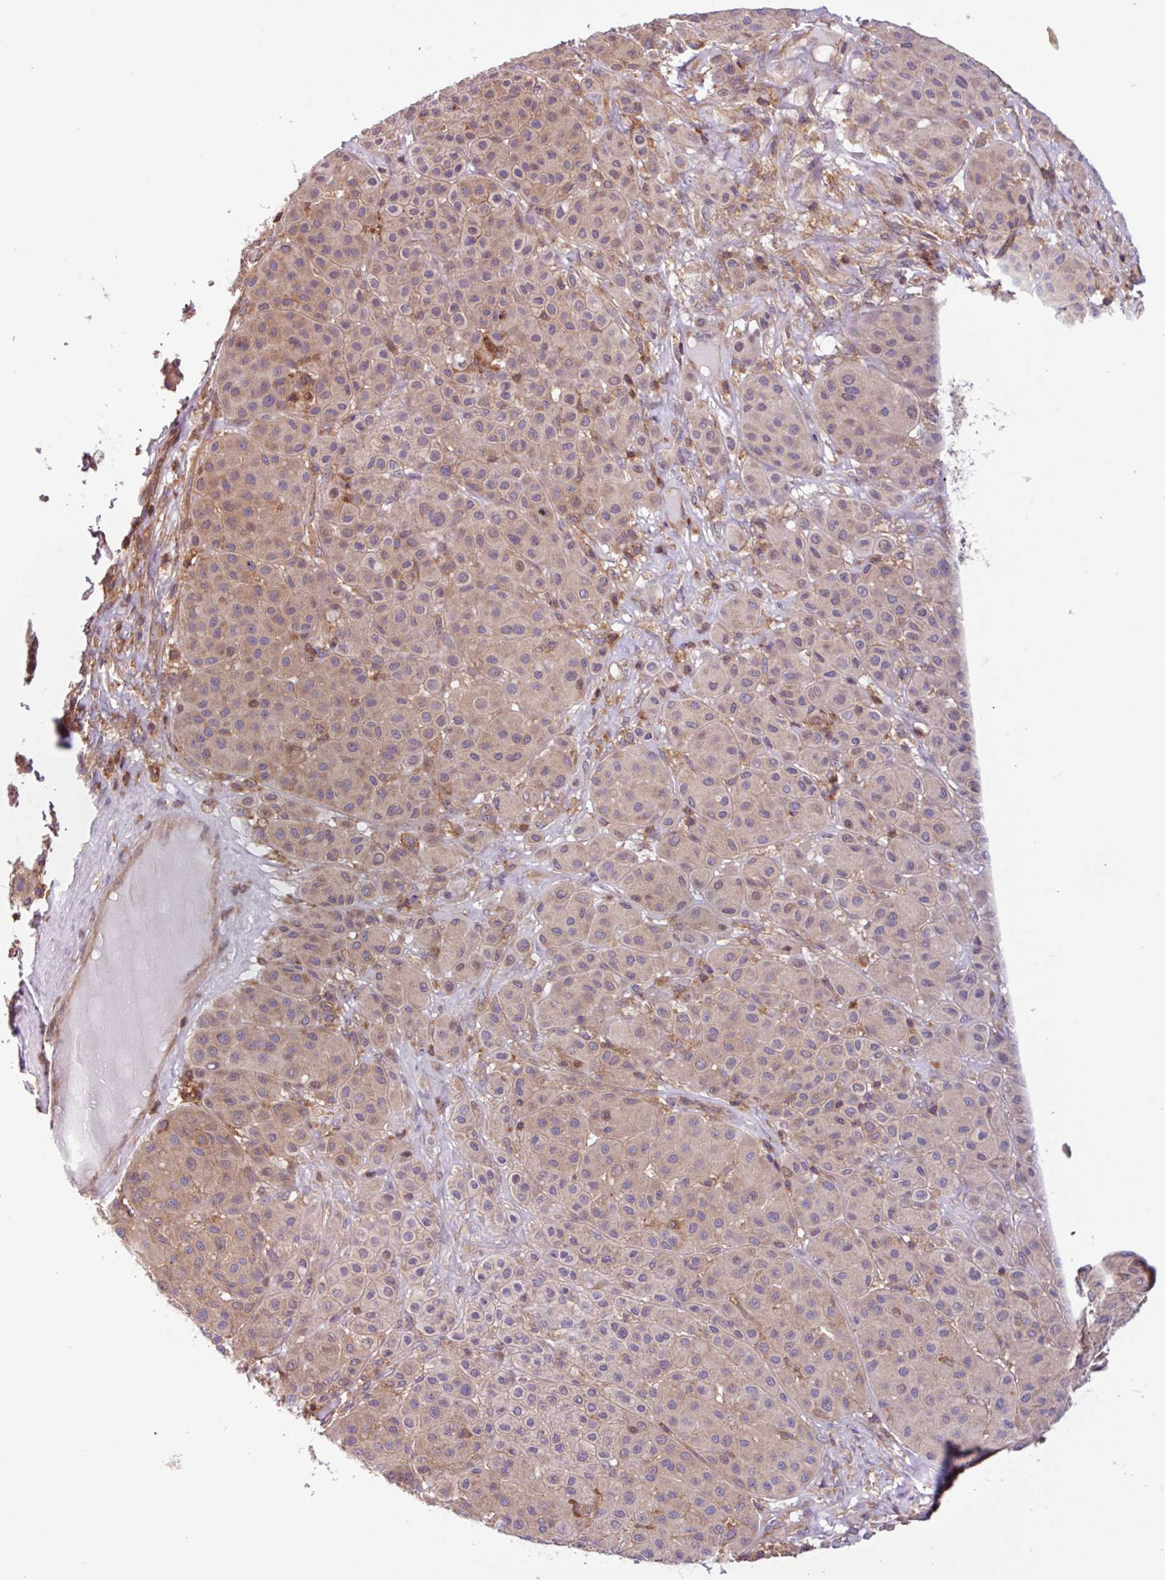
{"staining": {"intensity": "weak", "quantity": "<25%", "location": "cytoplasmic/membranous"}, "tissue": "melanoma", "cell_type": "Tumor cells", "image_type": "cancer", "snomed": [{"axis": "morphology", "description": "Malignant melanoma, Metastatic site"}, {"axis": "topography", "description": "Smooth muscle"}], "caption": "Human melanoma stained for a protein using IHC exhibits no expression in tumor cells.", "gene": "ACTR3", "patient": {"sex": "male", "age": 41}}